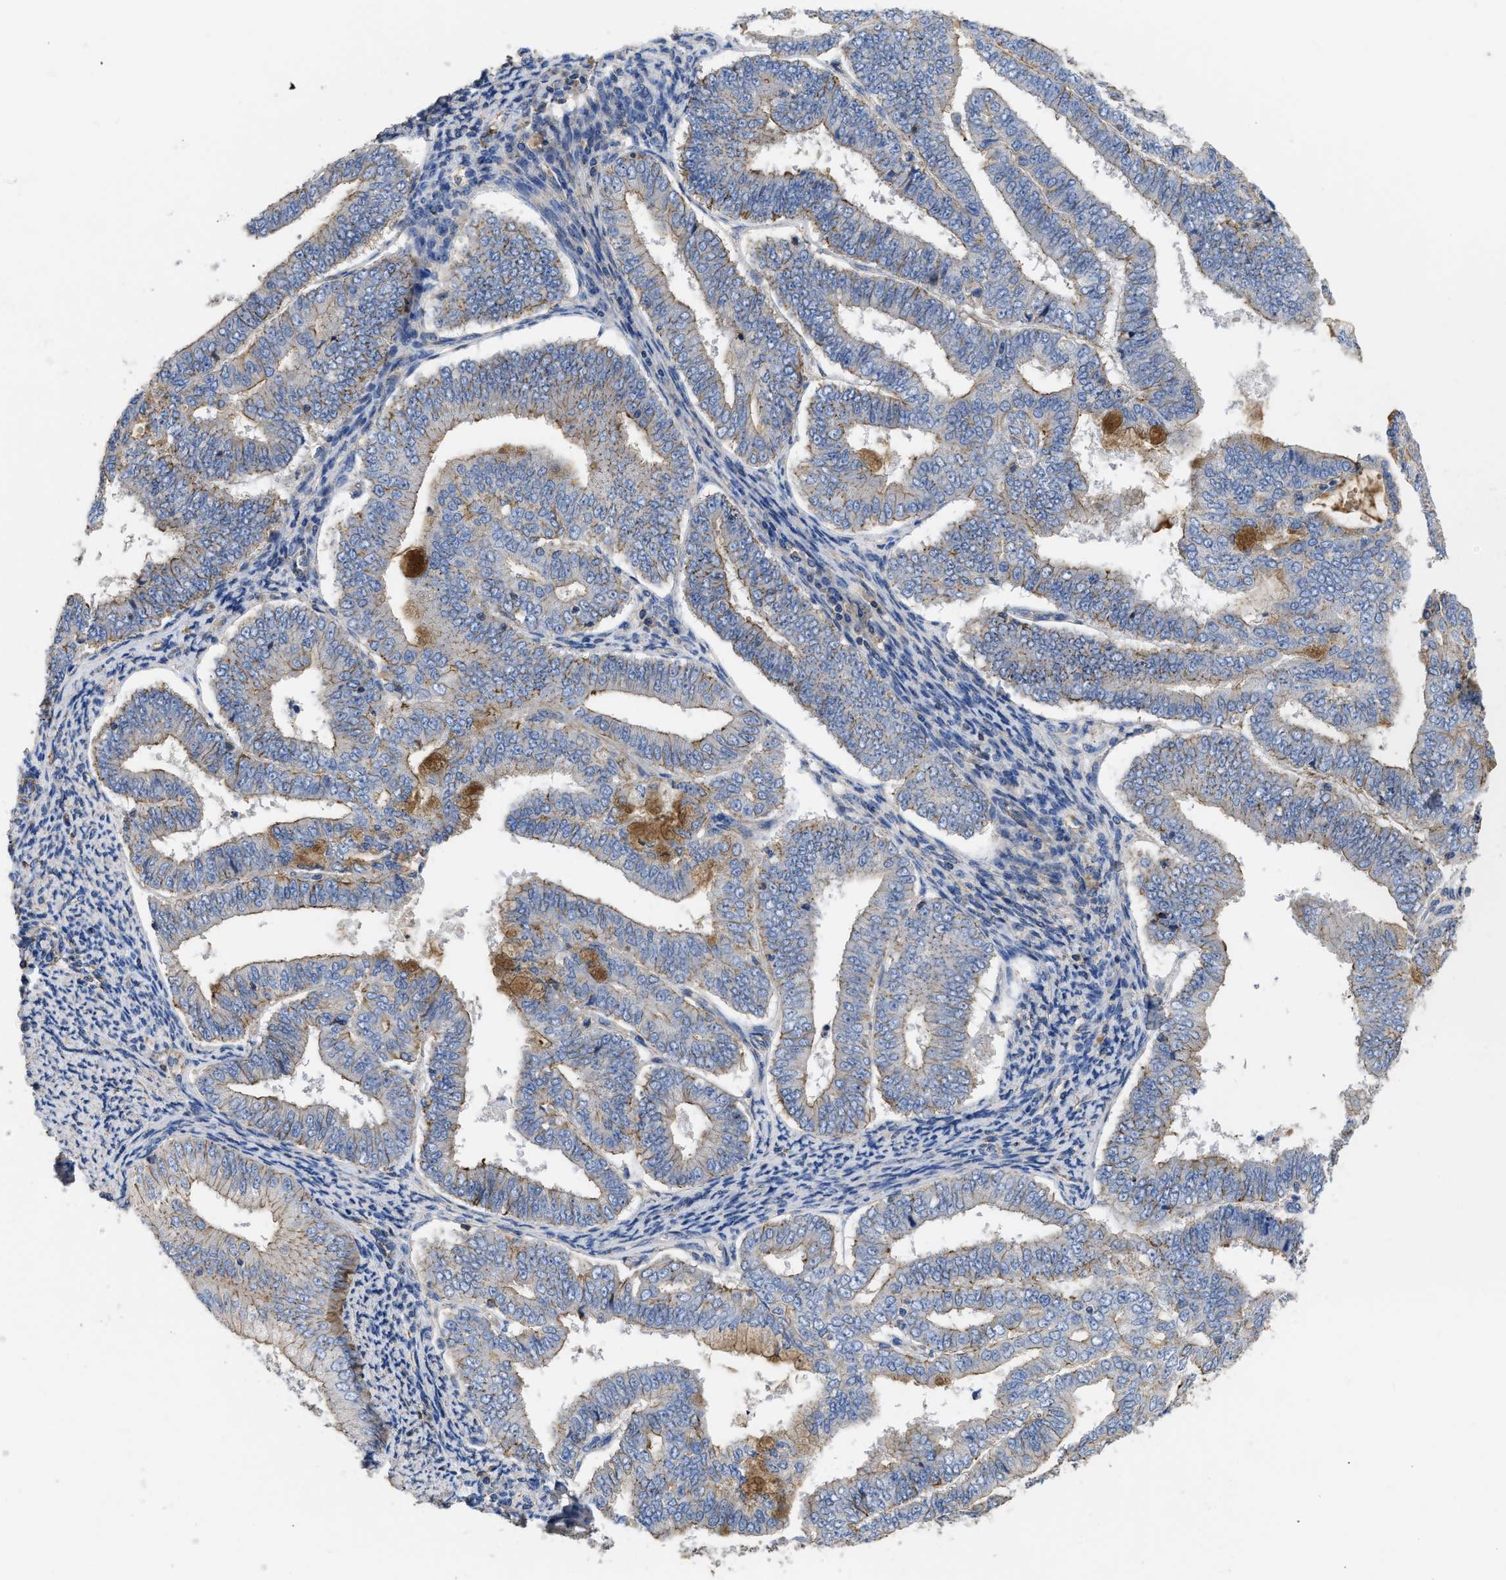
{"staining": {"intensity": "moderate", "quantity": "<25%", "location": "cytoplasmic/membranous"}, "tissue": "endometrial cancer", "cell_type": "Tumor cells", "image_type": "cancer", "snomed": [{"axis": "morphology", "description": "Adenocarcinoma, NOS"}, {"axis": "topography", "description": "Endometrium"}], "caption": "Endometrial cancer (adenocarcinoma) stained with IHC exhibits moderate cytoplasmic/membranous staining in approximately <25% of tumor cells.", "gene": "USP4", "patient": {"sex": "female", "age": 63}}